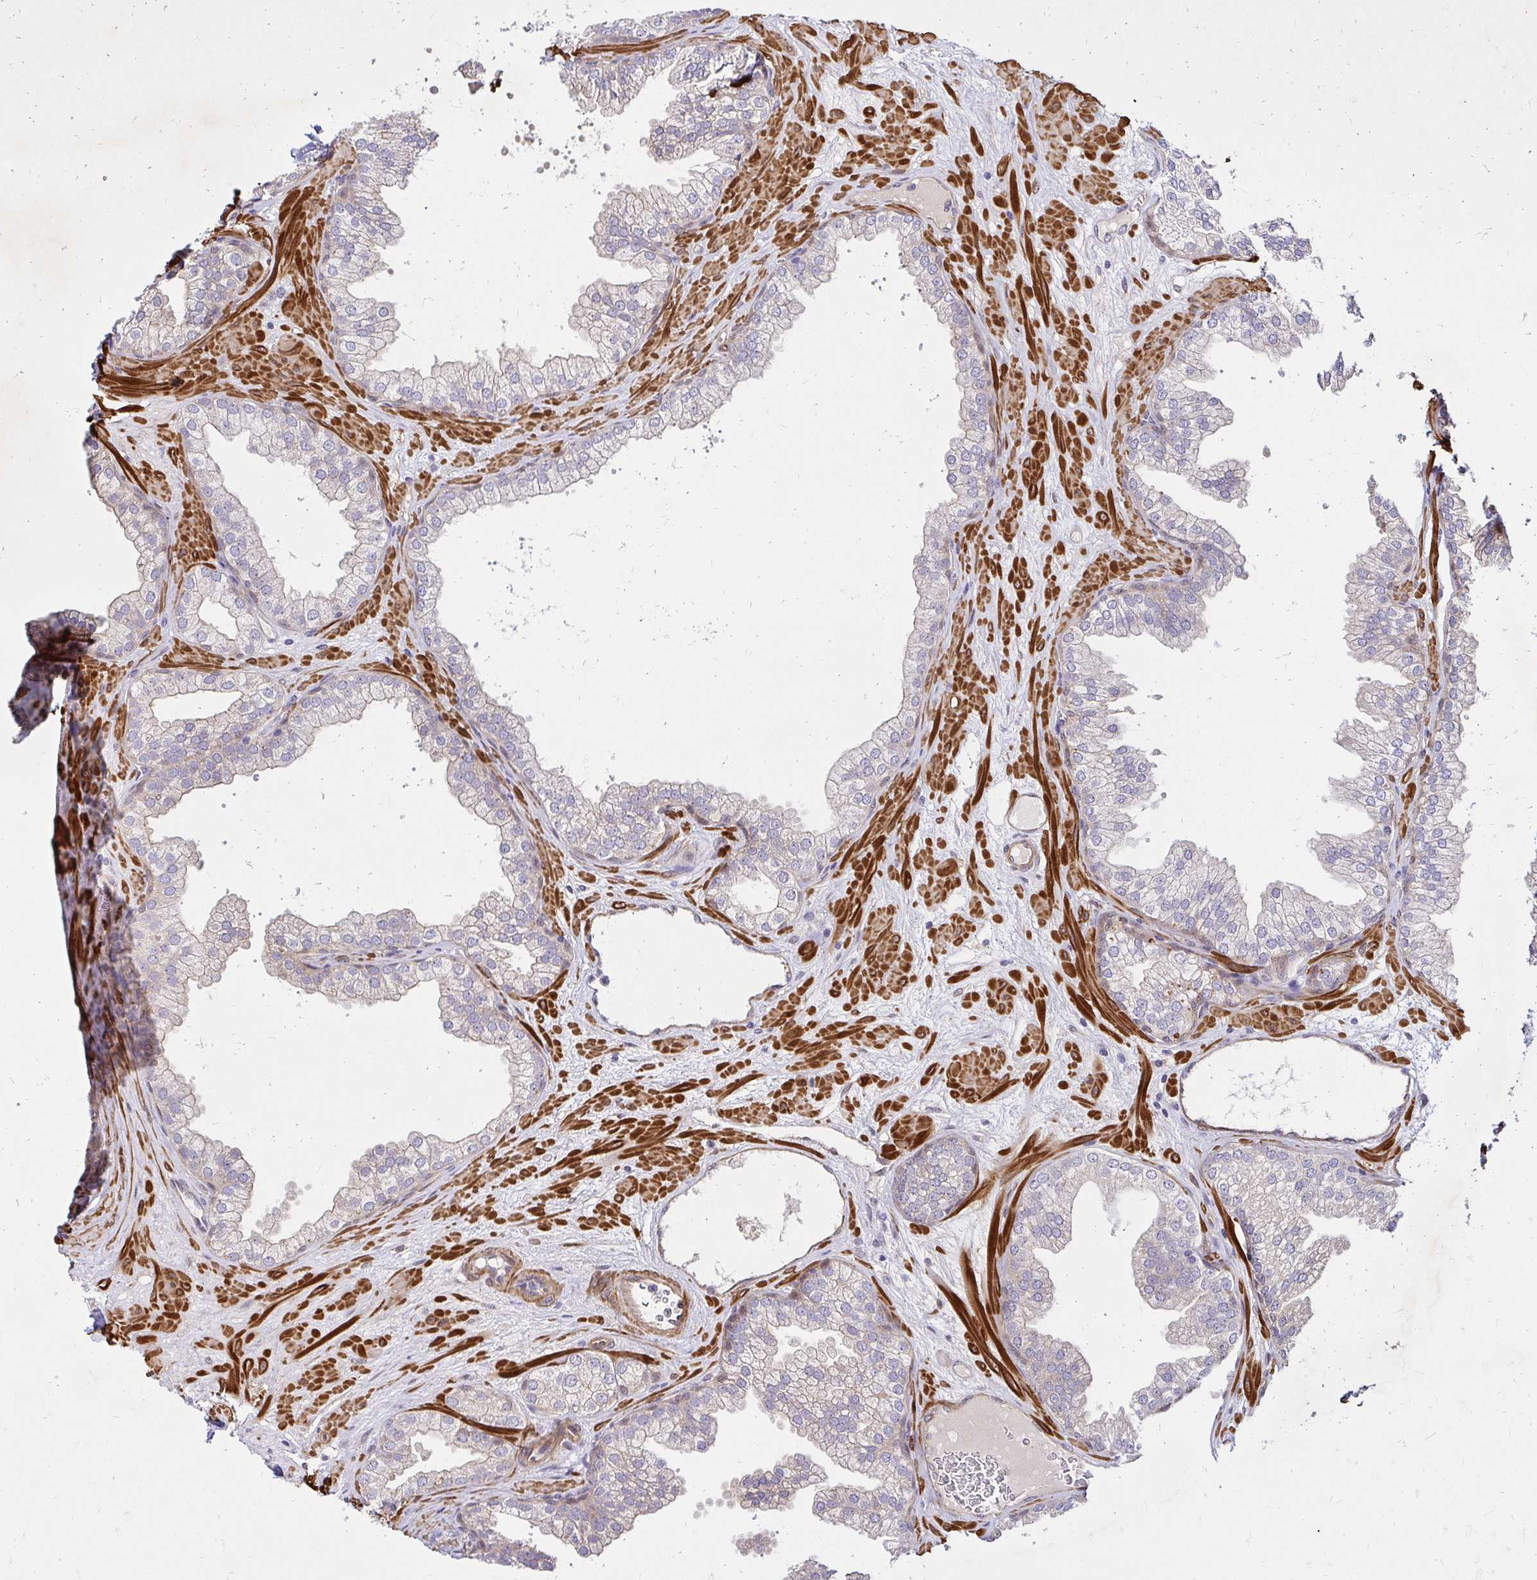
{"staining": {"intensity": "weak", "quantity": "<25%", "location": "cytoplasmic/membranous"}, "tissue": "prostate", "cell_type": "Glandular cells", "image_type": "normal", "snomed": [{"axis": "morphology", "description": "Normal tissue, NOS"}, {"axis": "topography", "description": "Prostate"}], "caption": "Glandular cells are negative for protein expression in unremarkable human prostate. Nuclei are stained in blue.", "gene": "YAP1", "patient": {"sex": "male", "age": 37}}